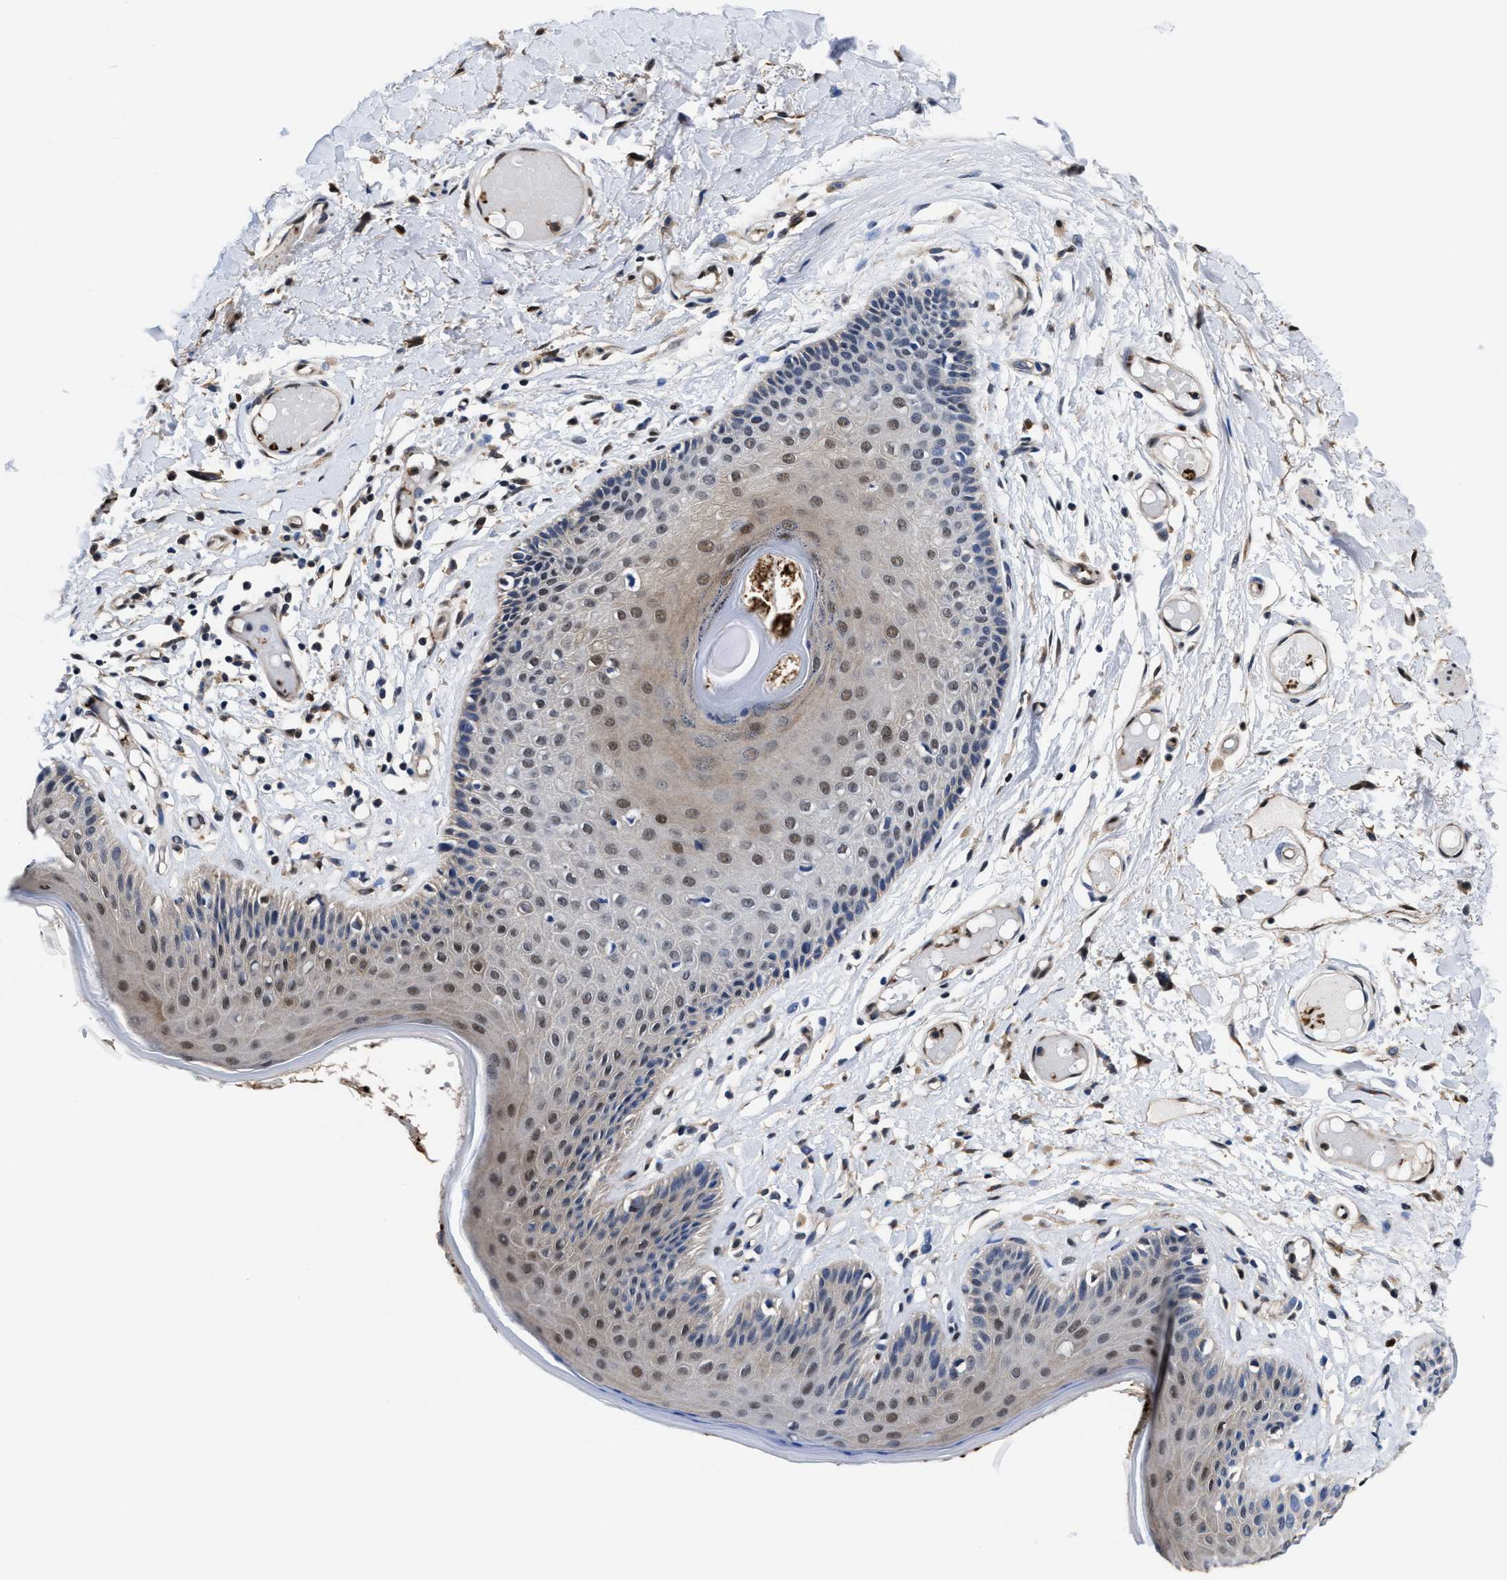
{"staining": {"intensity": "weak", "quantity": "25%-75%", "location": "cytoplasmic/membranous,nuclear"}, "tissue": "skin", "cell_type": "Epidermal cells", "image_type": "normal", "snomed": [{"axis": "morphology", "description": "Normal tissue, NOS"}, {"axis": "topography", "description": "Vulva"}], "caption": "This is a histology image of immunohistochemistry (IHC) staining of benign skin, which shows weak expression in the cytoplasmic/membranous,nuclear of epidermal cells.", "gene": "ACLY", "patient": {"sex": "female", "age": 73}}